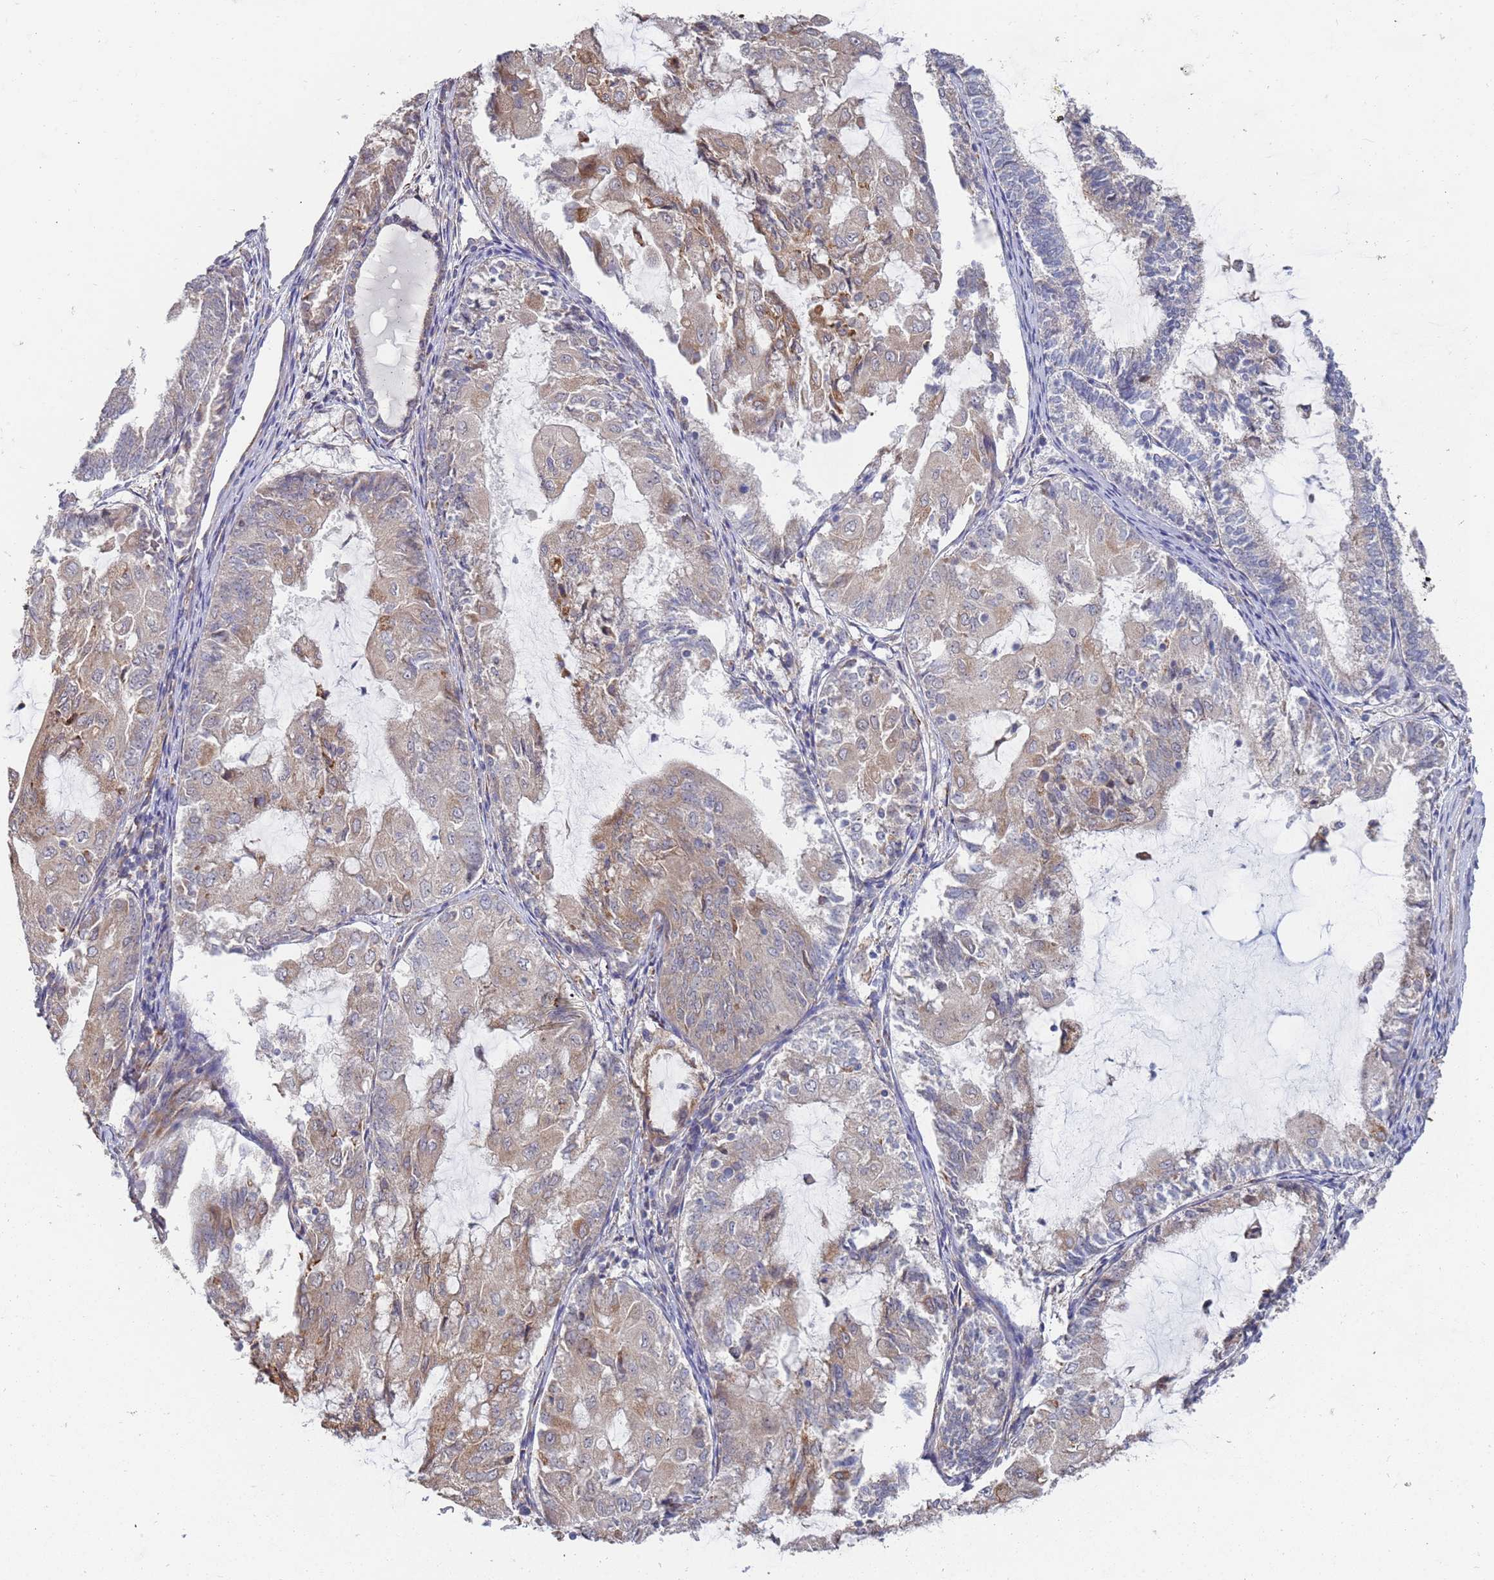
{"staining": {"intensity": "weak", "quantity": "25%-75%", "location": "cytoplasmic/membranous"}, "tissue": "endometrial cancer", "cell_type": "Tumor cells", "image_type": "cancer", "snomed": [{"axis": "morphology", "description": "Adenocarcinoma, NOS"}, {"axis": "topography", "description": "Endometrium"}], "caption": "Tumor cells display low levels of weak cytoplasmic/membranous positivity in approximately 25%-75% of cells in human endometrial adenocarcinoma. The staining was performed using DAB (3,3'-diaminobenzidine), with brown indicating positive protein expression. Nuclei are stained blue with hematoxylin.", "gene": "VRK2", "patient": {"sex": "female", "age": 81}}